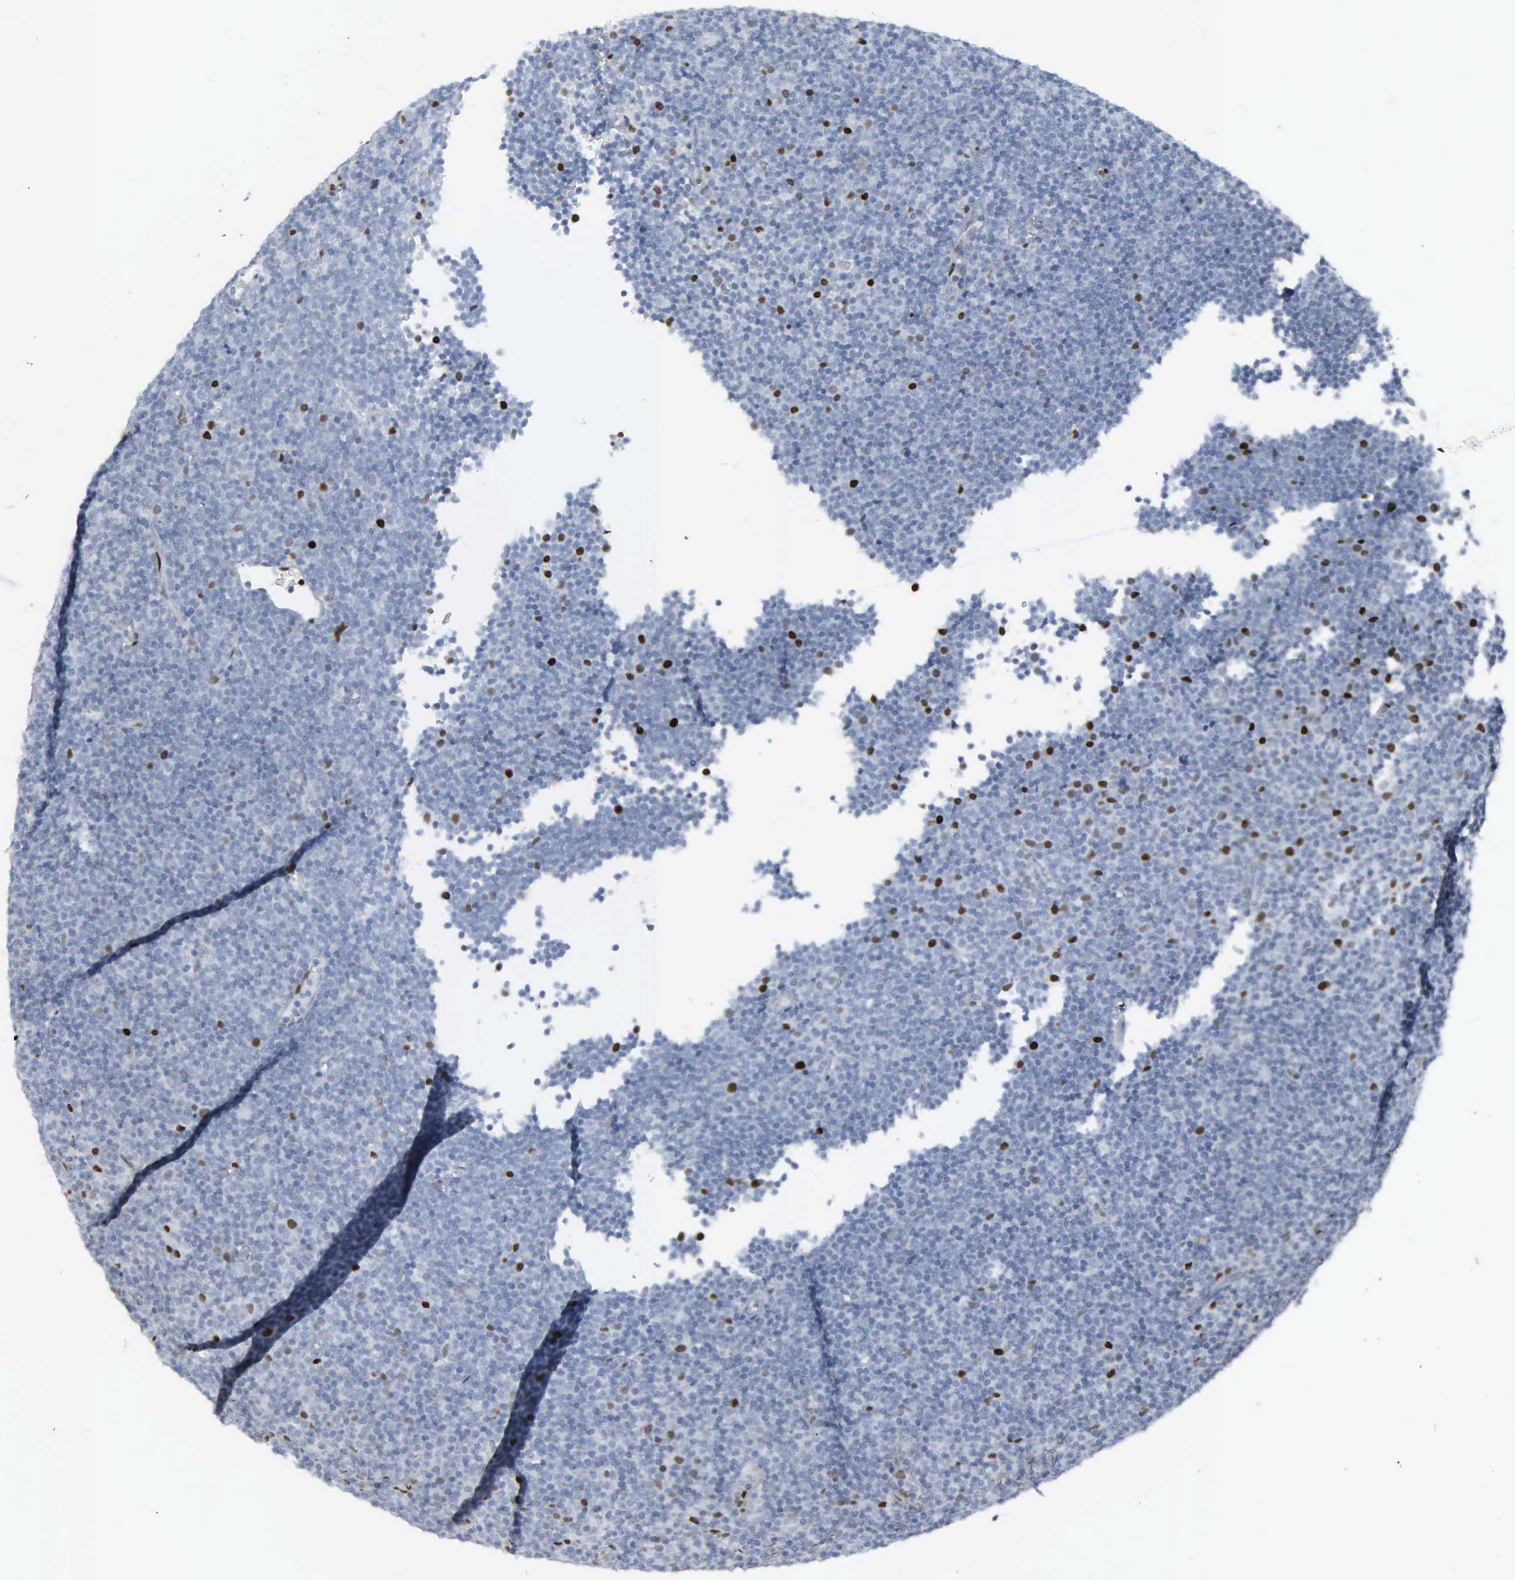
{"staining": {"intensity": "negative", "quantity": "none", "location": "none"}, "tissue": "lymphoma", "cell_type": "Tumor cells", "image_type": "cancer", "snomed": [{"axis": "morphology", "description": "Malignant lymphoma, non-Hodgkin's type, Low grade"}, {"axis": "topography", "description": "Lymph node"}], "caption": "IHC histopathology image of human malignant lymphoma, non-Hodgkin's type (low-grade) stained for a protein (brown), which demonstrates no staining in tumor cells.", "gene": "CCND3", "patient": {"sex": "male", "age": 57}}